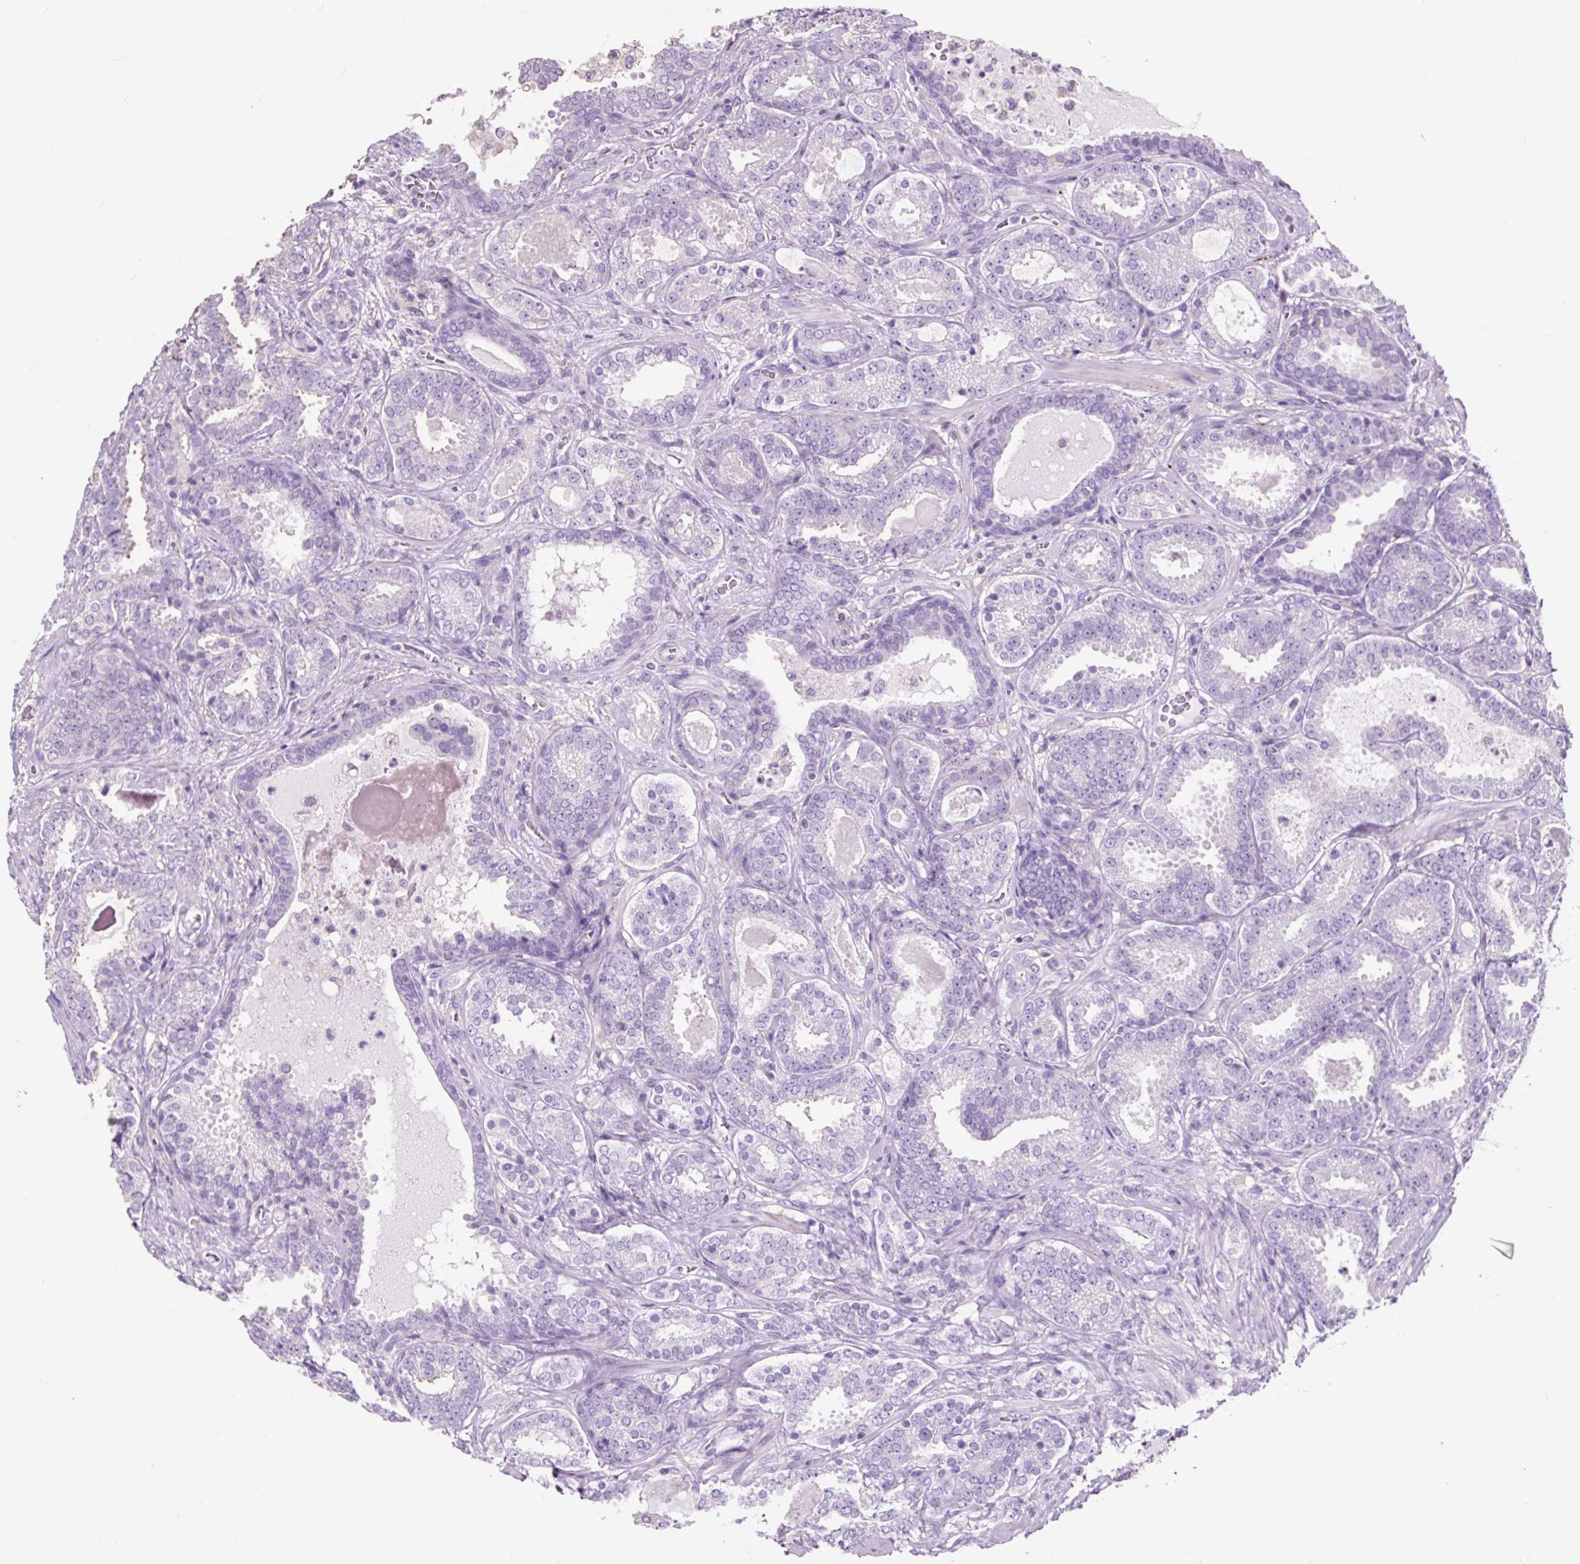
{"staining": {"intensity": "negative", "quantity": "none", "location": "none"}, "tissue": "prostate cancer", "cell_type": "Tumor cells", "image_type": "cancer", "snomed": [{"axis": "morphology", "description": "Adenocarcinoma, High grade"}, {"axis": "topography", "description": "Prostate"}], "caption": "Prostate cancer (high-grade adenocarcinoma) stained for a protein using immunohistochemistry (IHC) shows no positivity tumor cells.", "gene": "OR10A7", "patient": {"sex": "male", "age": 65}}